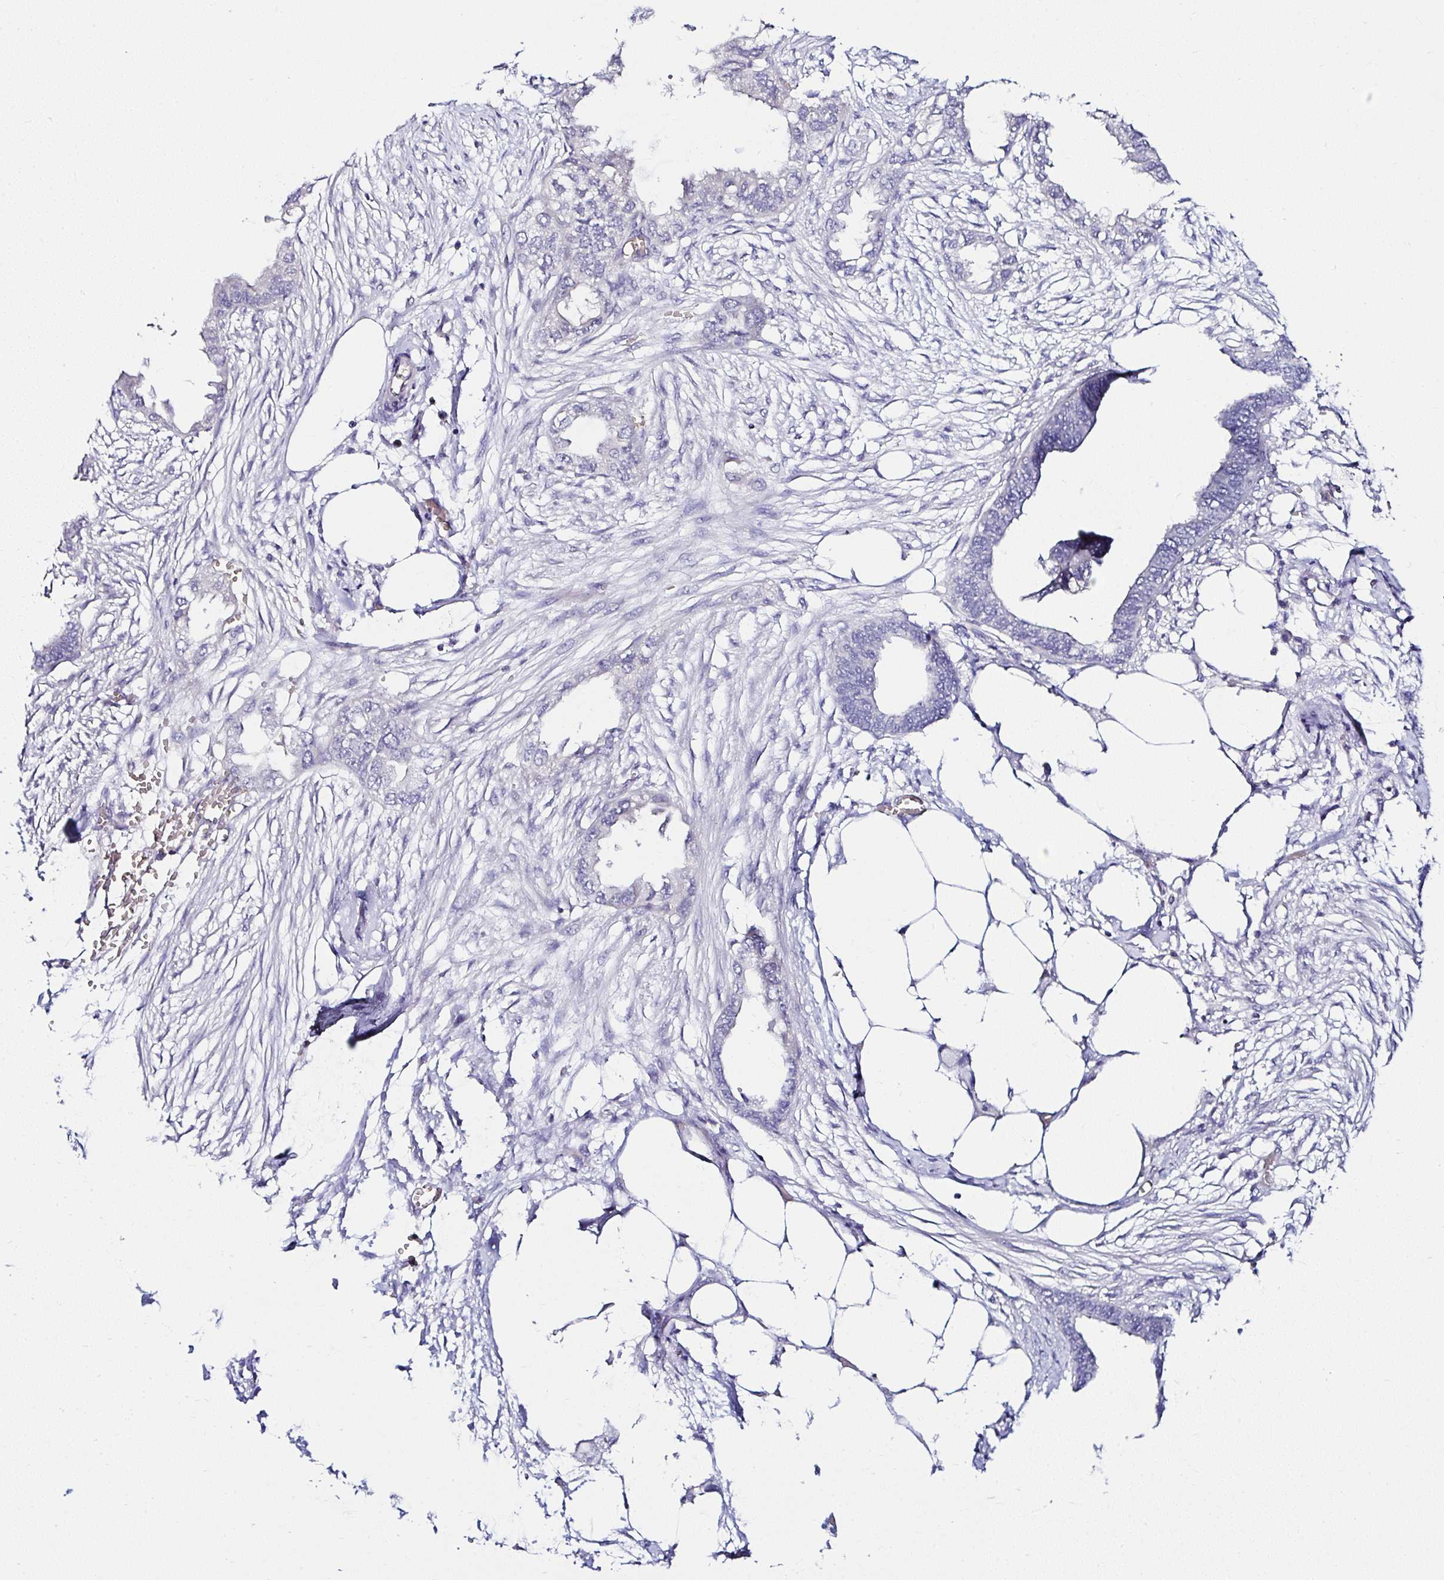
{"staining": {"intensity": "negative", "quantity": "none", "location": "none"}, "tissue": "endometrial cancer", "cell_type": "Tumor cells", "image_type": "cancer", "snomed": [{"axis": "morphology", "description": "Adenocarcinoma, NOS"}, {"axis": "morphology", "description": "Adenocarcinoma, metastatic, NOS"}, {"axis": "topography", "description": "Adipose tissue"}, {"axis": "topography", "description": "Endometrium"}], "caption": "The photomicrograph exhibits no staining of tumor cells in endometrial cancer (metastatic adenocarcinoma).", "gene": "DEPDC5", "patient": {"sex": "female", "age": 67}}